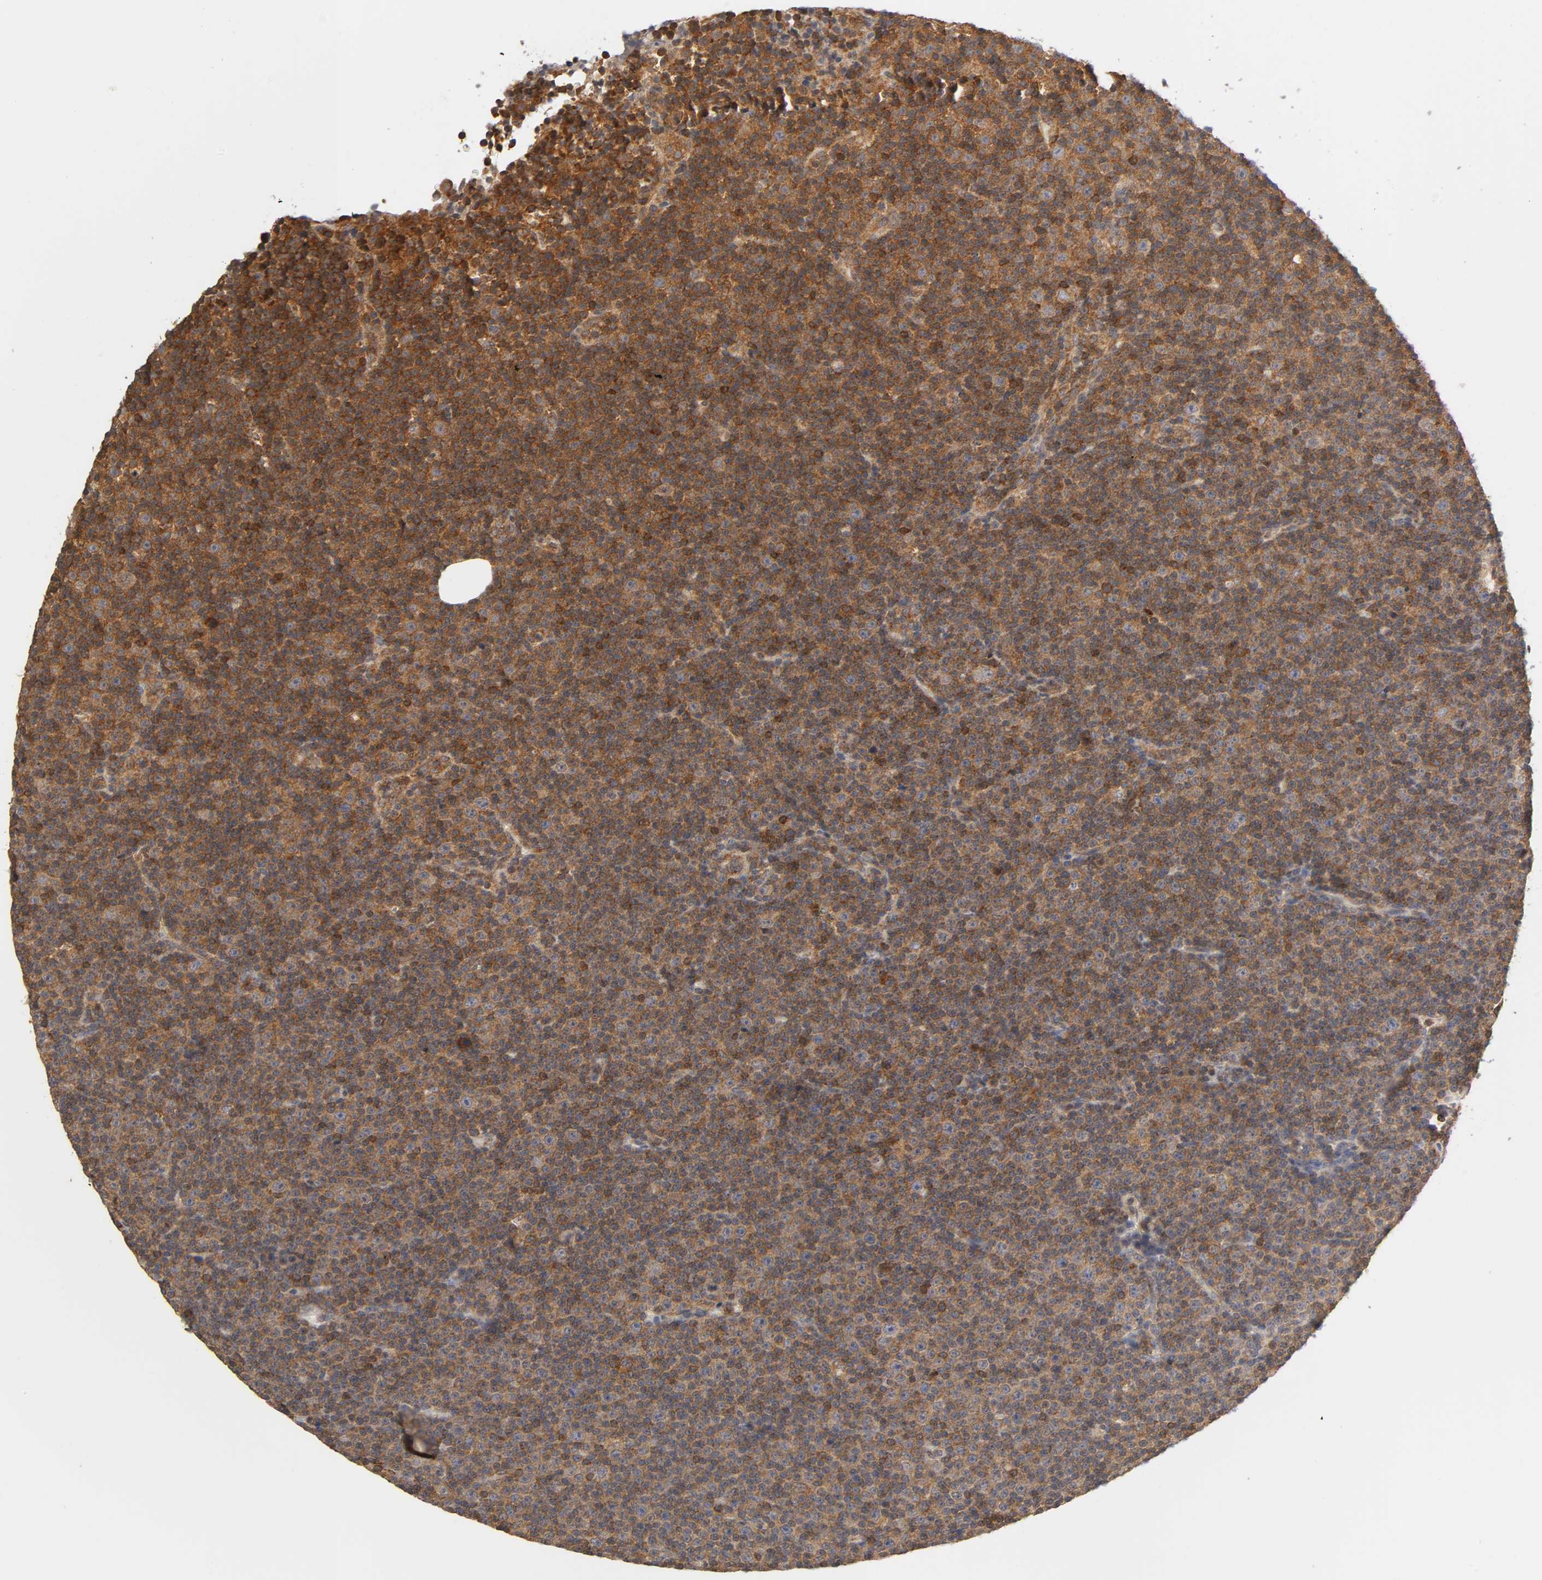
{"staining": {"intensity": "moderate", "quantity": ">75%", "location": "cytoplasmic/membranous"}, "tissue": "lymphoma", "cell_type": "Tumor cells", "image_type": "cancer", "snomed": [{"axis": "morphology", "description": "Malignant lymphoma, non-Hodgkin's type, Low grade"}, {"axis": "topography", "description": "Lymph node"}], "caption": "Tumor cells exhibit moderate cytoplasmic/membranous expression in approximately >75% of cells in malignant lymphoma, non-Hodgkin's type (low-grade).", "gene": "PAFAH1B1", "patient": {"sex": "female", "age": 67}}